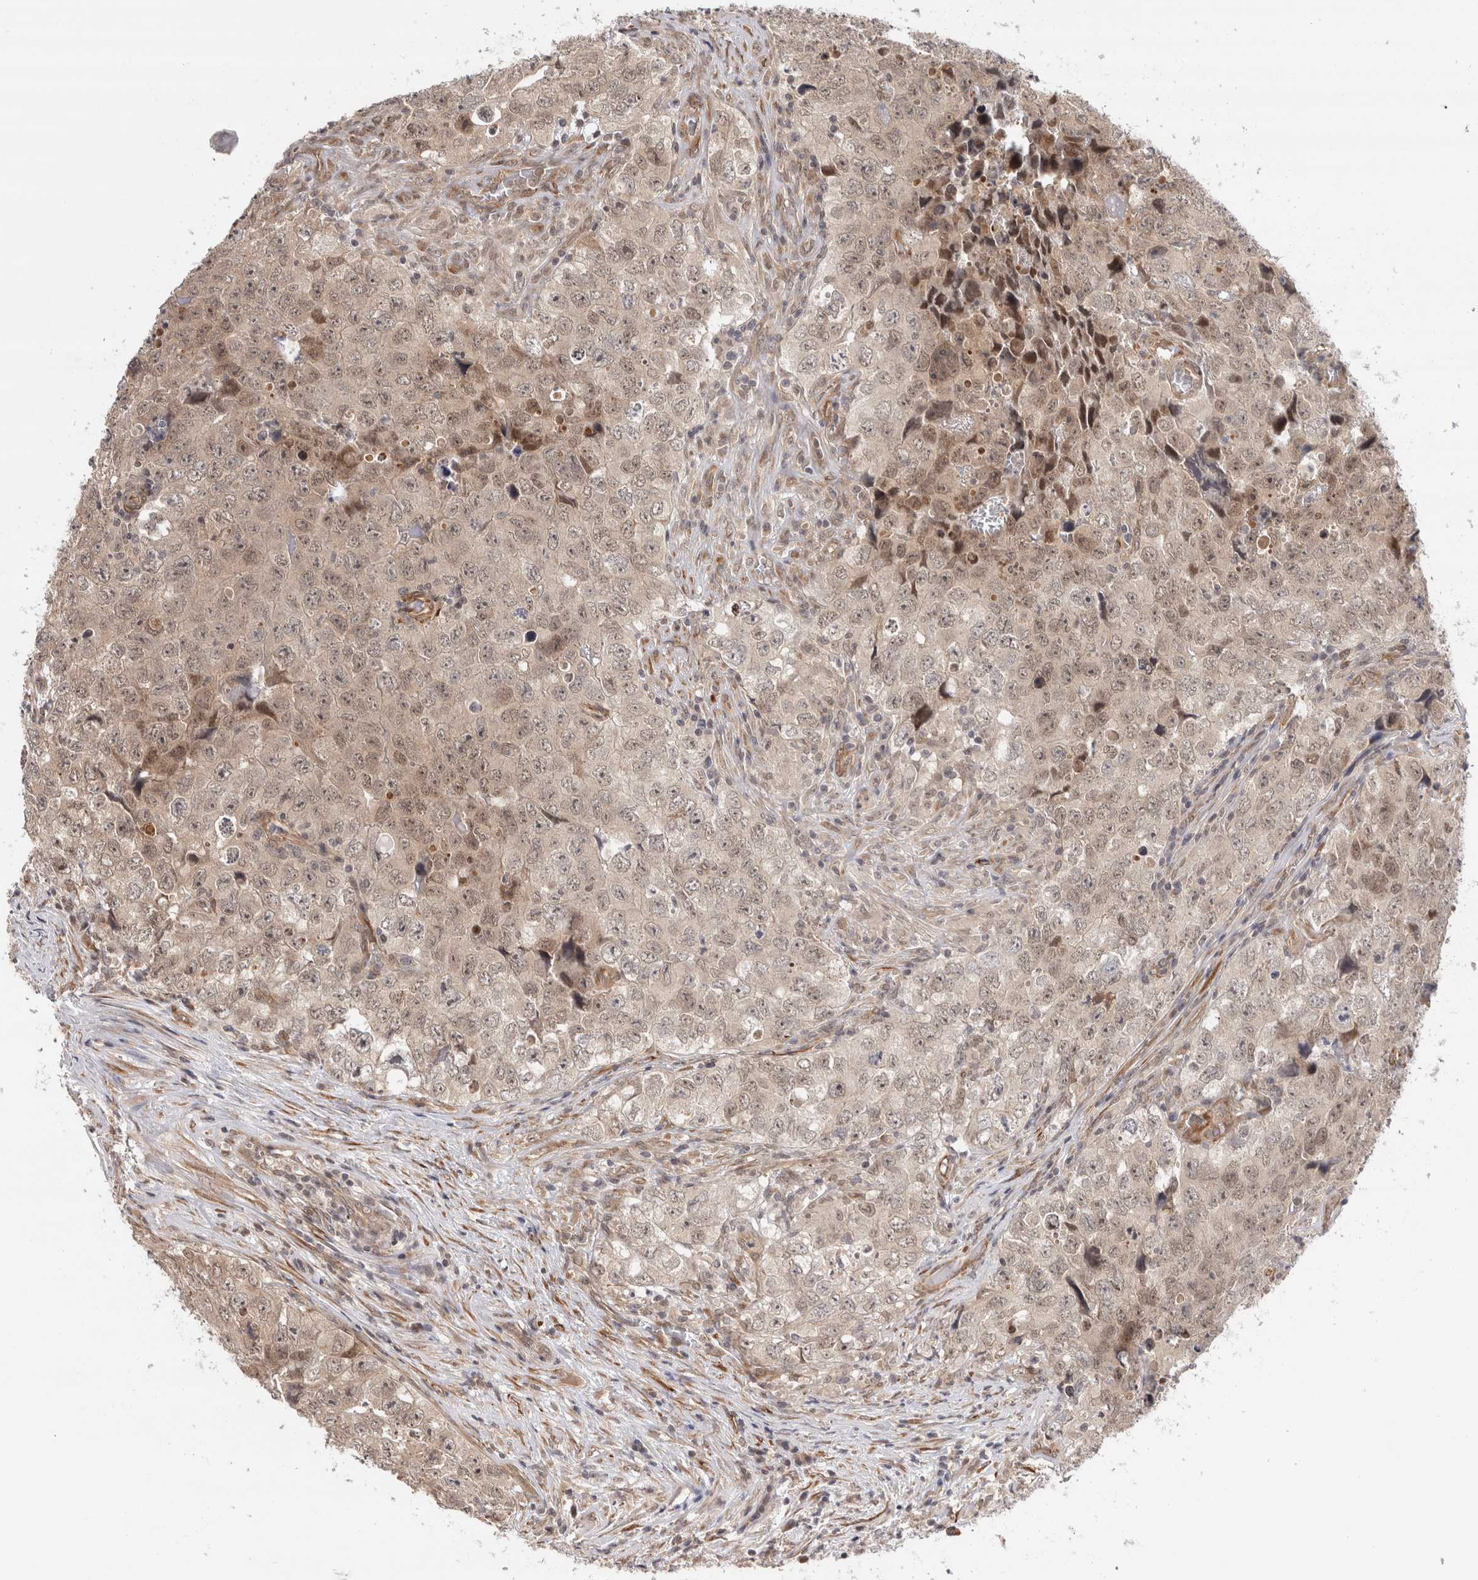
{"staining": {"intensity": "weak", "quantity": "25%-75%", "location": "nuclear"}, "tissue": "testis cancer", "cell_type": "Tumor cells", "image_type": "cancer", "snomed": [{"axis": "morphology", "description": "Seminoma, NOS"}, {"axis": "morphology", "description": "Carcinoma, Embryonal, NOS"}, {"axis": "topography", "description": "Testis"}], "caption": "Protein staining by immunohistochemistry (IHC) reveals weak nuclear positivity in about 25%-75% of tumor cells in seminoma (testis).", "gene": "ZNF318", "patient": {"sex": "male", "age": 43}}